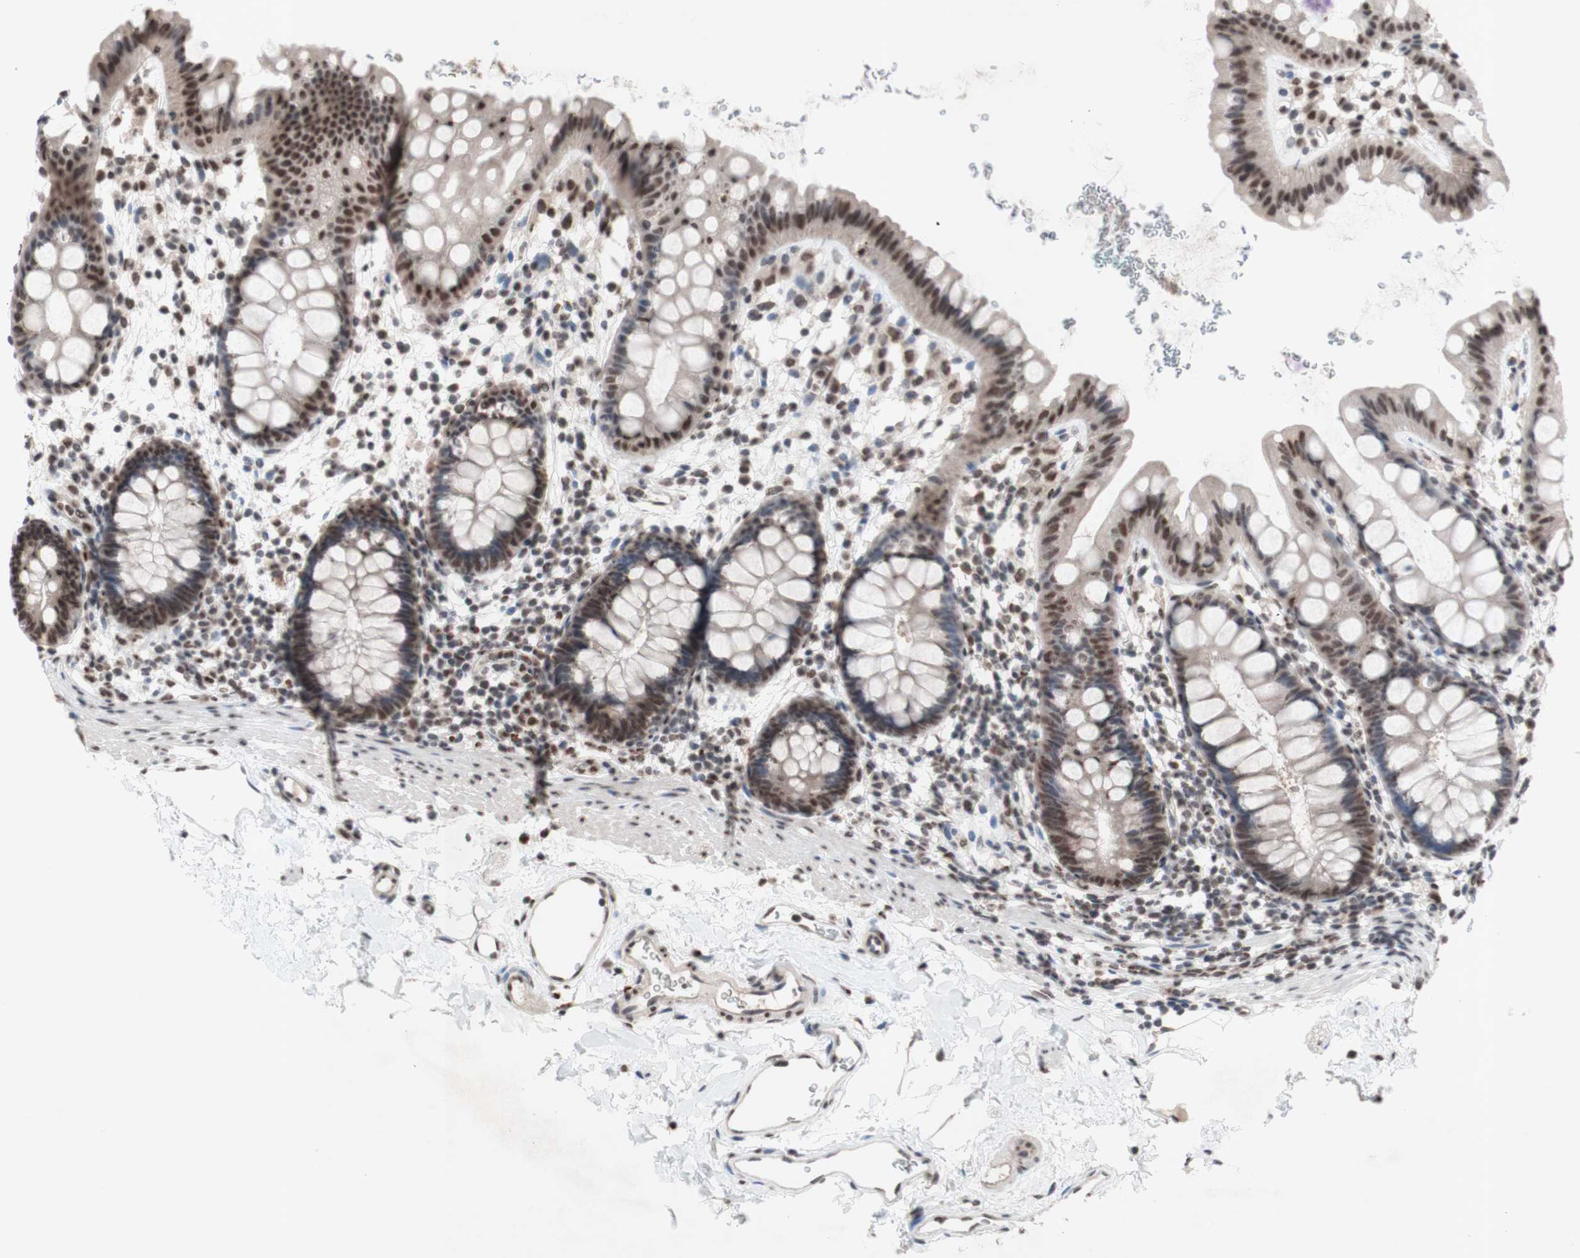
{"staining": {"intensity": "moderate", "quantity": ">75%", "location": "nuclear"}, "tissue": "rectum", "cell_type": "Glandular cells", "image_type": "normal", "snomed": [{"axis": "morphology", "description": "Normal tissue, NOS"}, {"axis": "topography", "description": "Rectum"}], "caption": "DAB (3,3'-diaminobenzidine) immunohistochemical staining of normal human rectum displays moderate nuclear protein expression in approximately >75% of glandular cells.", "gene": "SFPQ", "patient": {"sex": "female", "age": 24}}